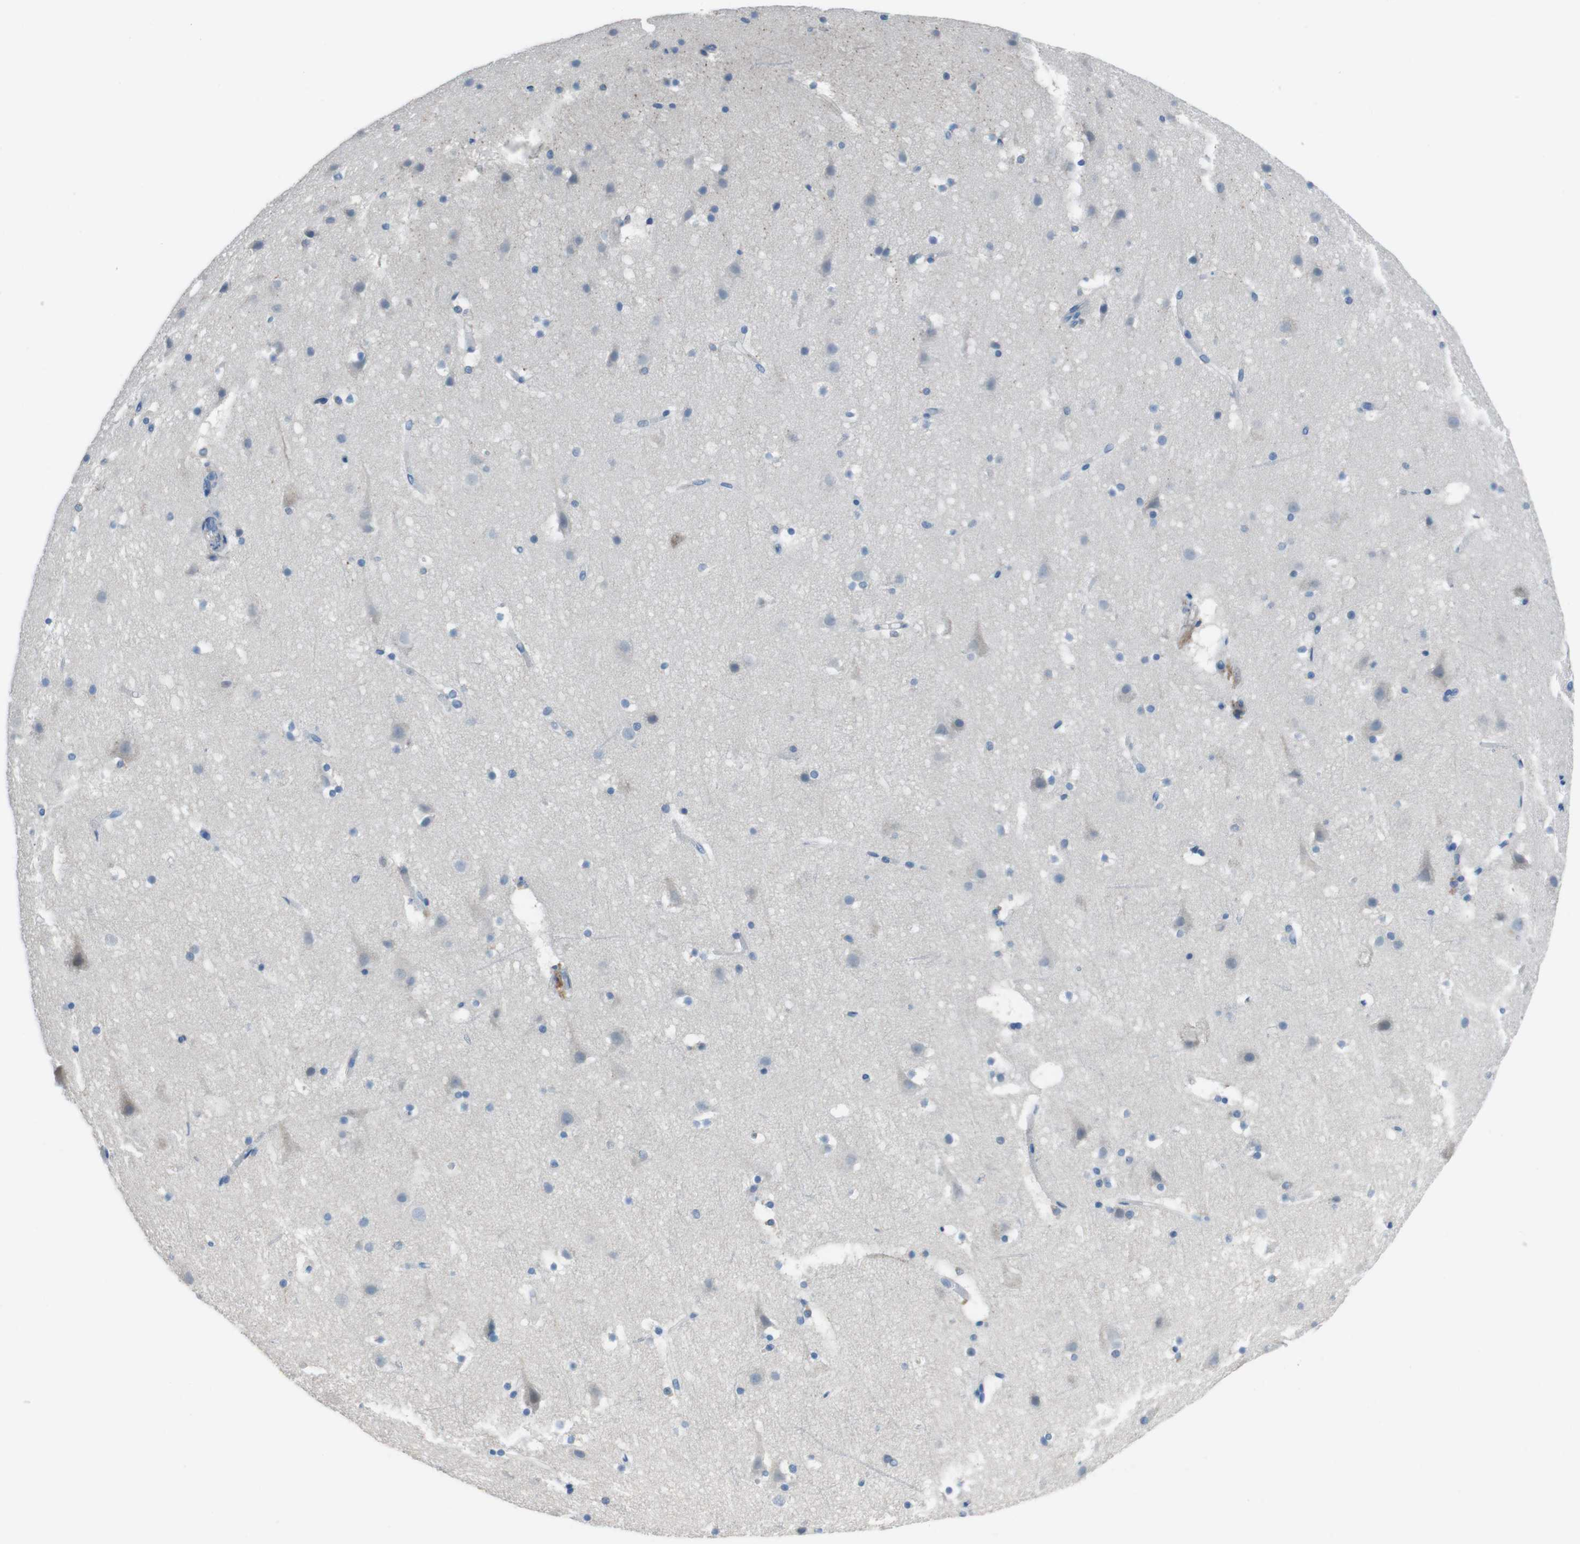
{"staining": {"intensity": "negative", "quantity": "none", "location": "none"}, "tissue": "cerebral cortex", "cell_type": "Endothelial cells", "image_type": "normal", "snomed": [{"axis": "morphology", "description": "Normal tissue, NOS"}, {"axis": "topography", "description": "Cerebral cortex"}], "caption": "Immunohistochemistry histopathology image of normal cerebral cortex stained for a protein (brown), which displays no positivity in endothelial cells.", "gene": "CYP2C19", "patient": {"sex": "male", "age": 45}}